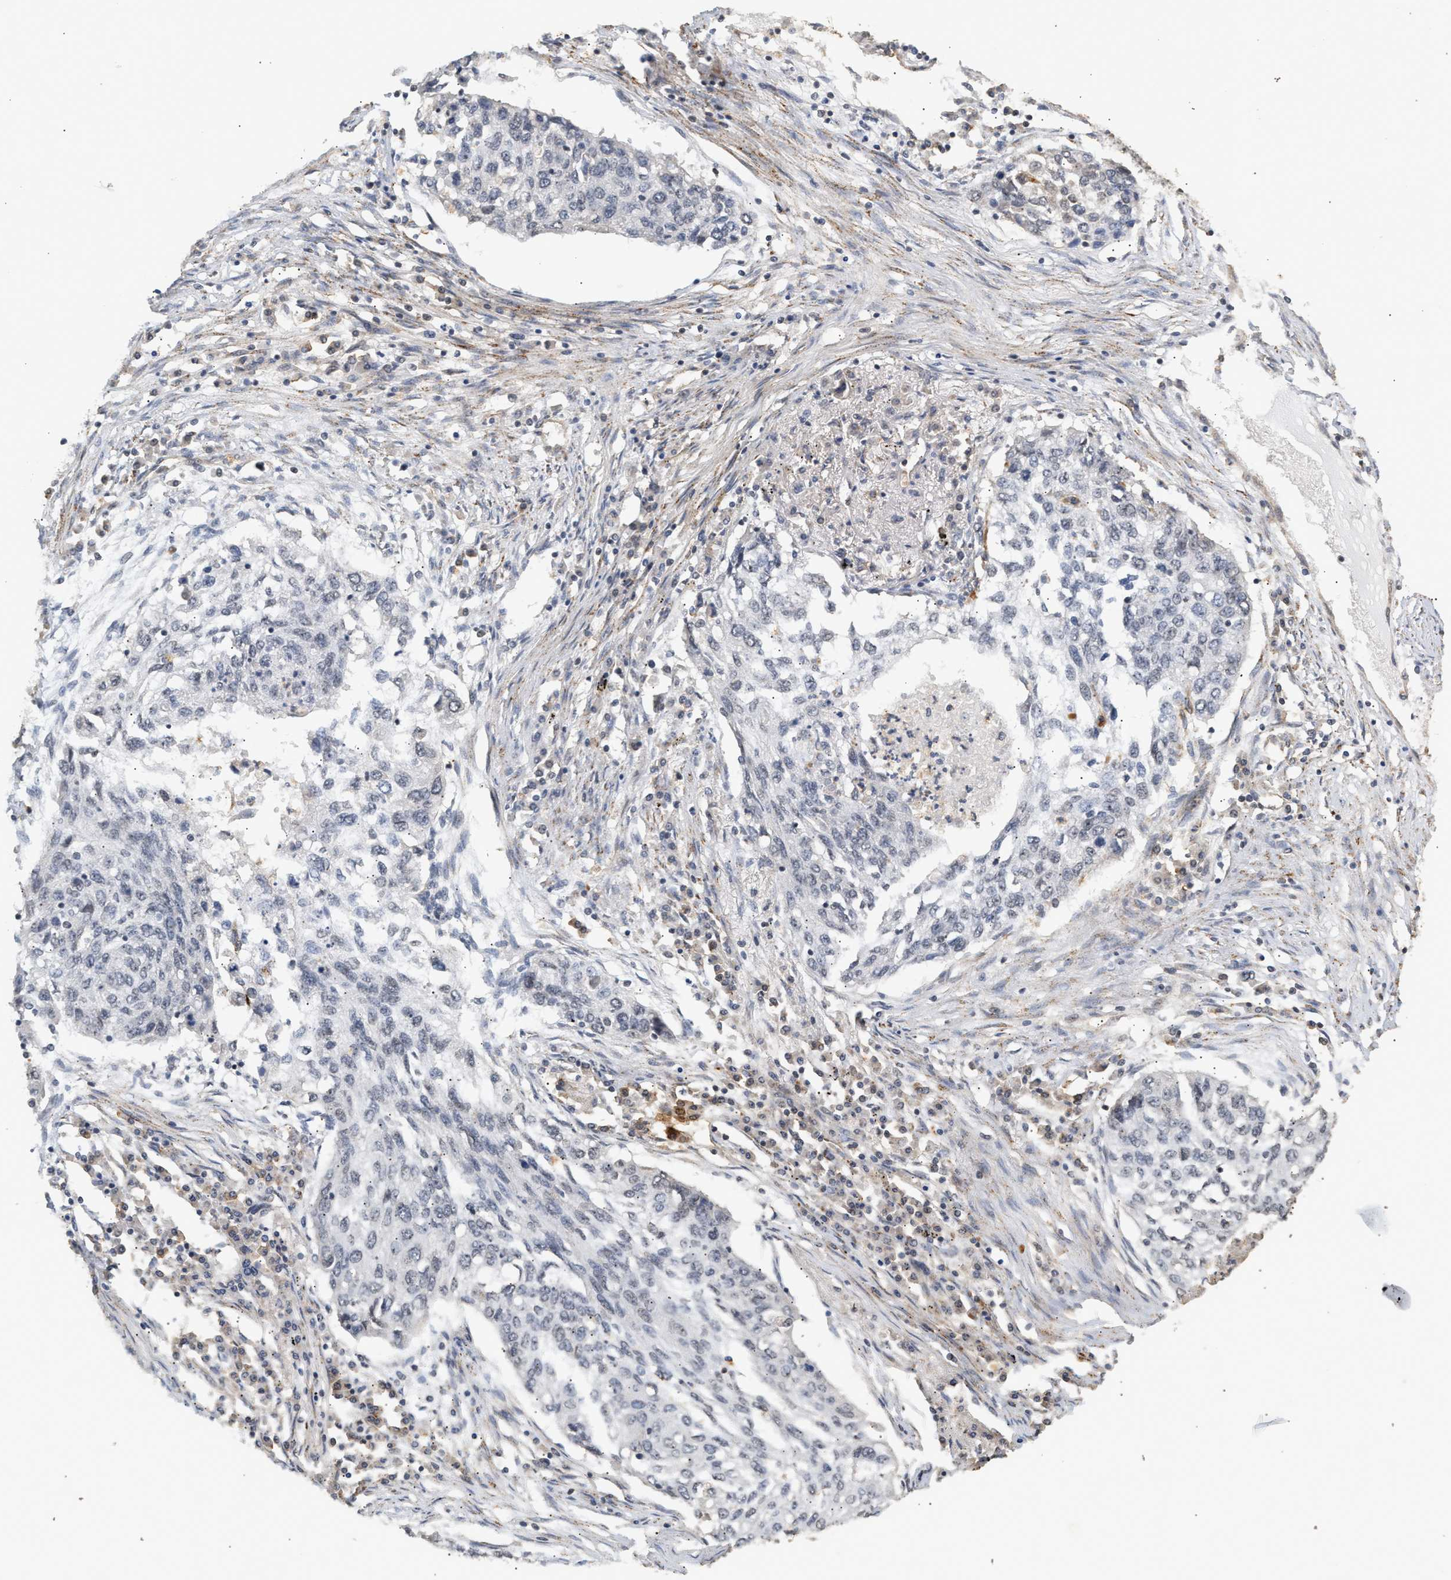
{"staining": {"intensity": "negative", "quantity": "none", "location": "none"}, "tissue": "lung cancer", "cell_type": "Tumor cells", "image_type": "cancer", "snomed": [{"axis": "morphology", "description": "Squamous cell carcinoma, NOS"}, {"axis": "topography", "description": "Lung"}], "caption": "This is a image of immunohistochemistry staining of lung cancer (squamous cell carcinoma), which shows no expression in tumor cells. Nuclei are stained in blue.", "gene": "PLXND1", "patient": {"sex": "female", "age": 63}}